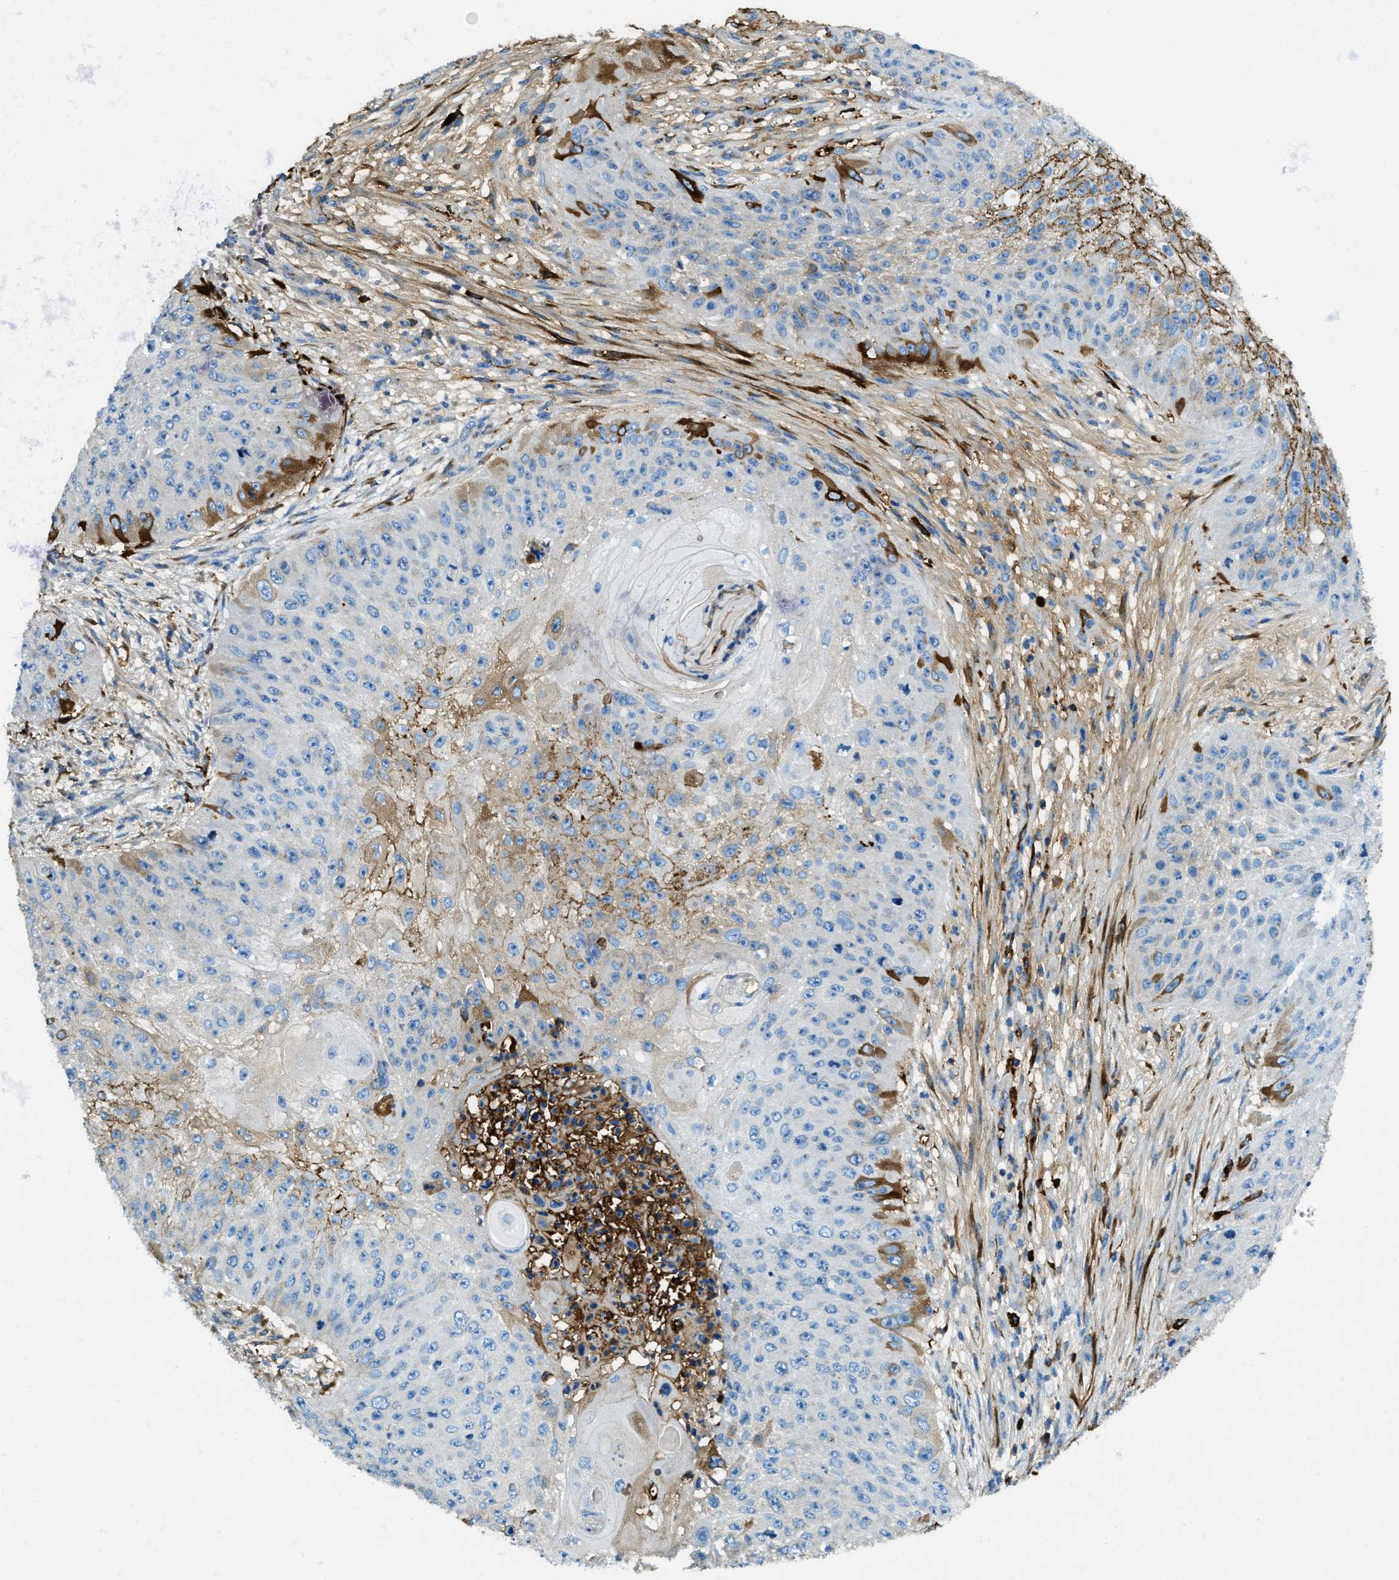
{"staining": {"intensity": "weak", "quantity": "<25%", "location": "cytoplasmic/membranous"}, "tissue": "skin cancer", "cell_type": "Tumor cells", "image_type": "cancer", "snomed": [{"axis": "morphology", "description": "Squamous cell carcinoma, NOS"}, {"axis": "topography", "description": "Skin"}], "caption": "An image of human skin cancer (squamous cell carcinoma) is negative for staining in tumor cells.", "gene": "TRIM59", "patient": {"sex": "female", "age": 80}}